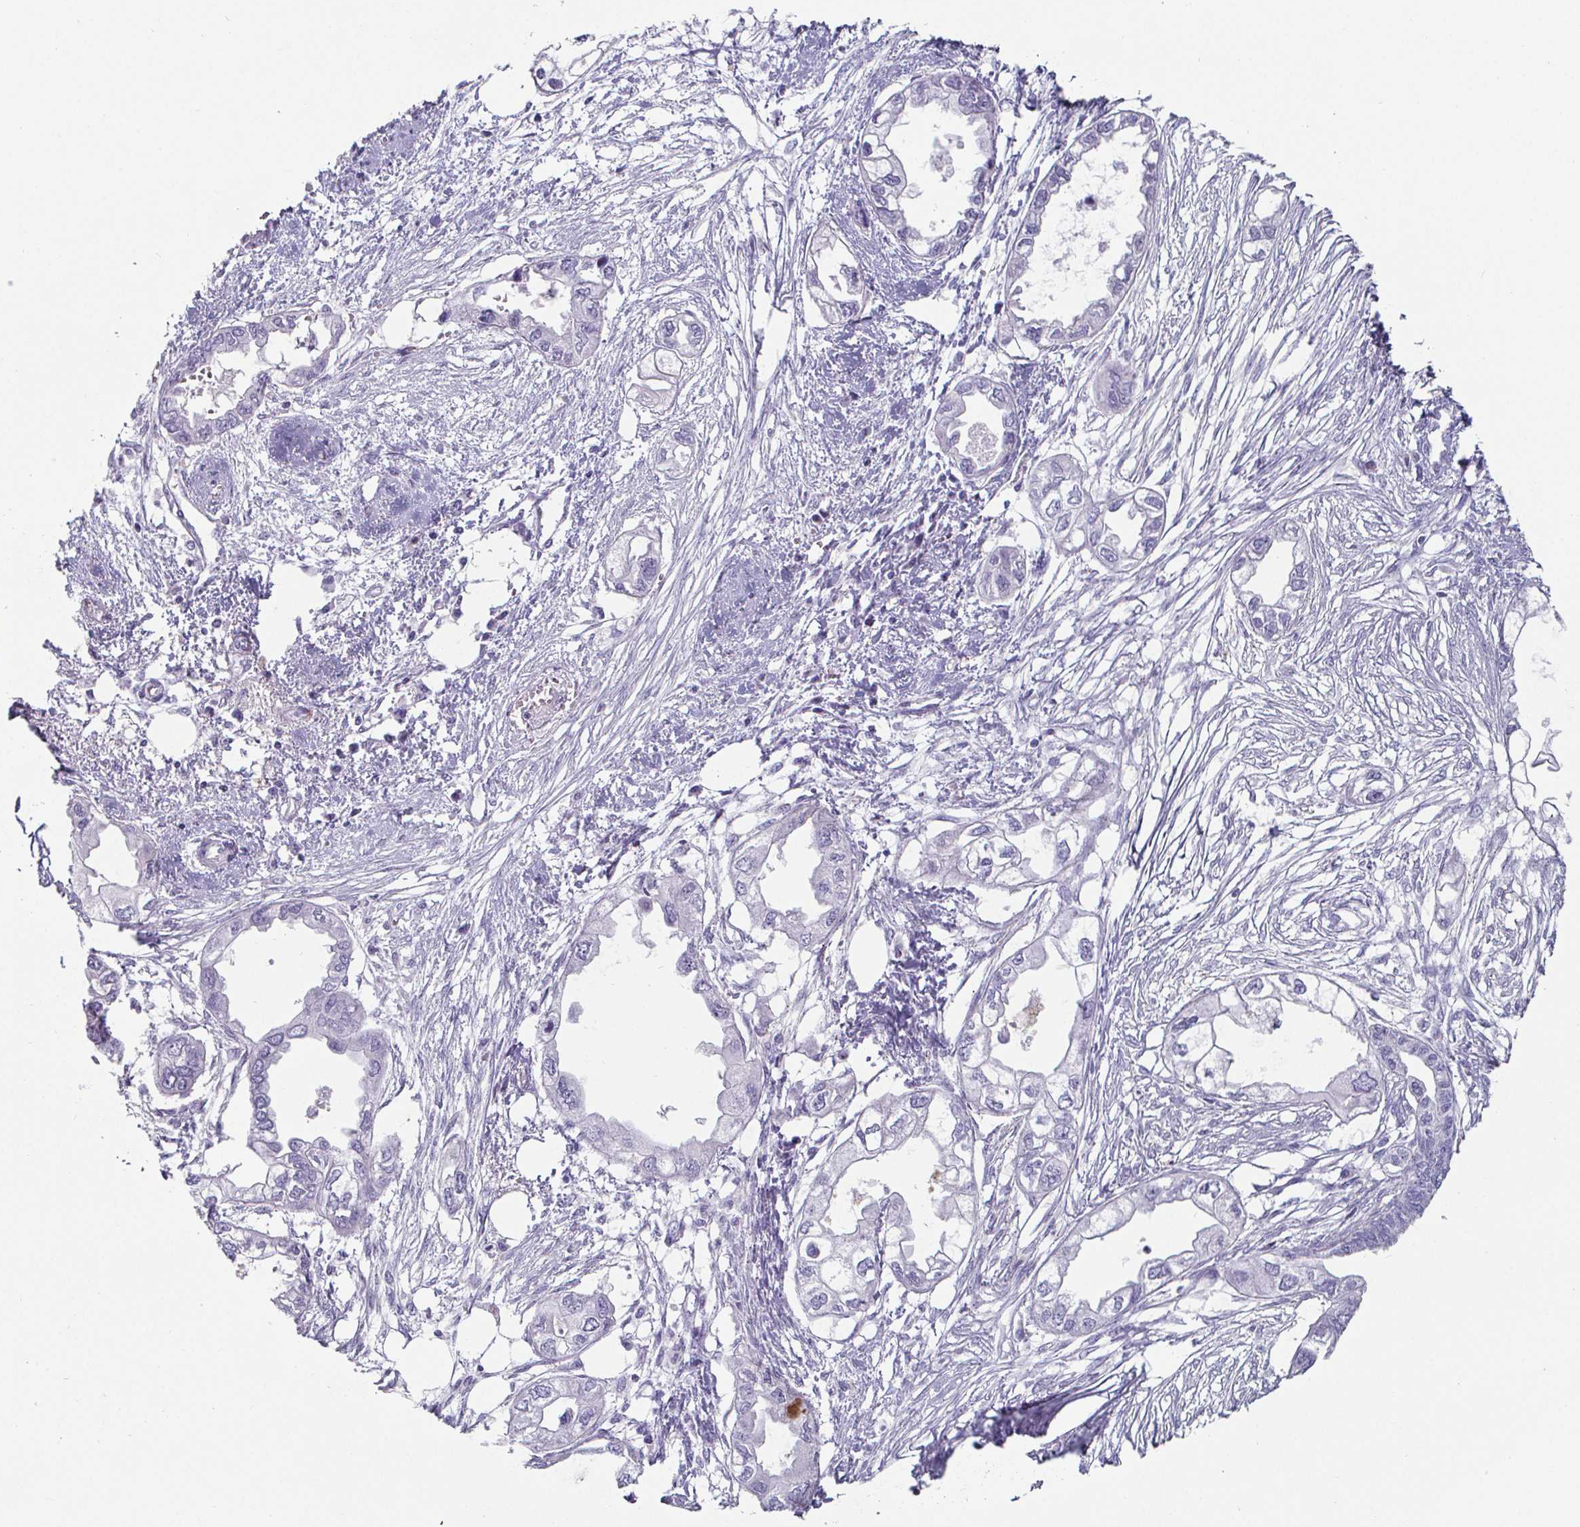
{"staining": {"intensity": "negative", "quantity": "none", "location": "none"}, "tissue": "endometrial cancer", "cell_type": "Tumor cells", "image_type": "cancer", "snomed": [{"axis": "morphology", "description": "Adenocarcinoma, NOS"}, {"axis": "morphology", "description": "Adenocarcinoma, metastatic, NOS"}, {"axis": "topography", "description": "Adipose tissue"}, {"axis": "topography", "description": "Endometrium"}], "caption": "The IHC image has no significant expression in tumor cells of adenocarcinoma (endometrial) tissue.", "gene": "CREG2", "patient": {"sex": "female", "age": 67}}